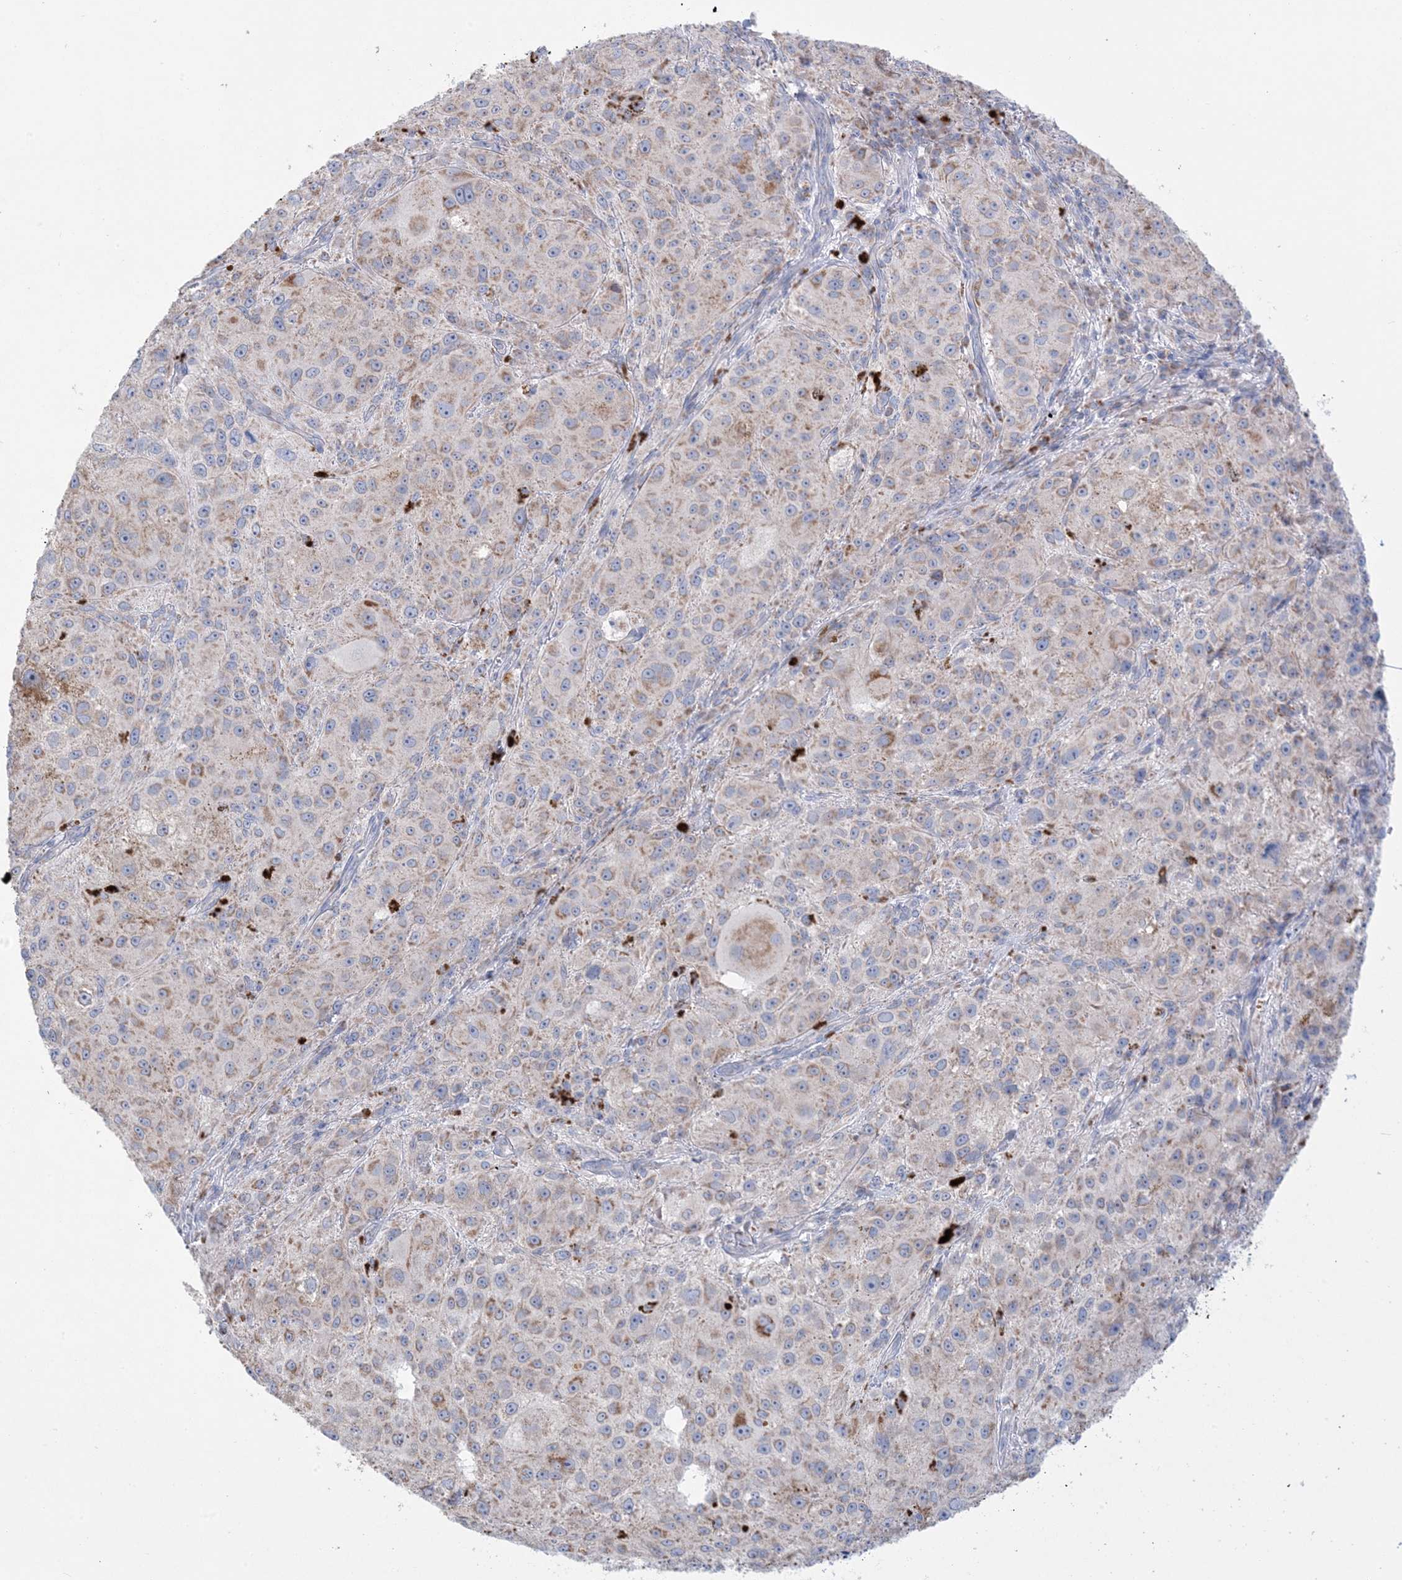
{"staining": {"intensity": "moderate", "quantity": "<25%", "location": "cytoplasmic/membranous"}, "tissue": "melanoma", "cell_type": "Tumor cells", "image_type": "cancer", "snomed": [{"axis": "morphology", "description": "Necrosis, NOS"}, {"axis": "morphology", "description": "Malignant melanoma, NOS"}, {"axis": "topography", "description": "Skin"}], "caption": "Immunohistochemistry (IHC) of malignant melanoma shows low levels of moderate cytoplasmic/membranous positivity in approximately <25% of tumor cells.", "gene": "KCTD6", "patient": {"sex": "female", "age": 87}}